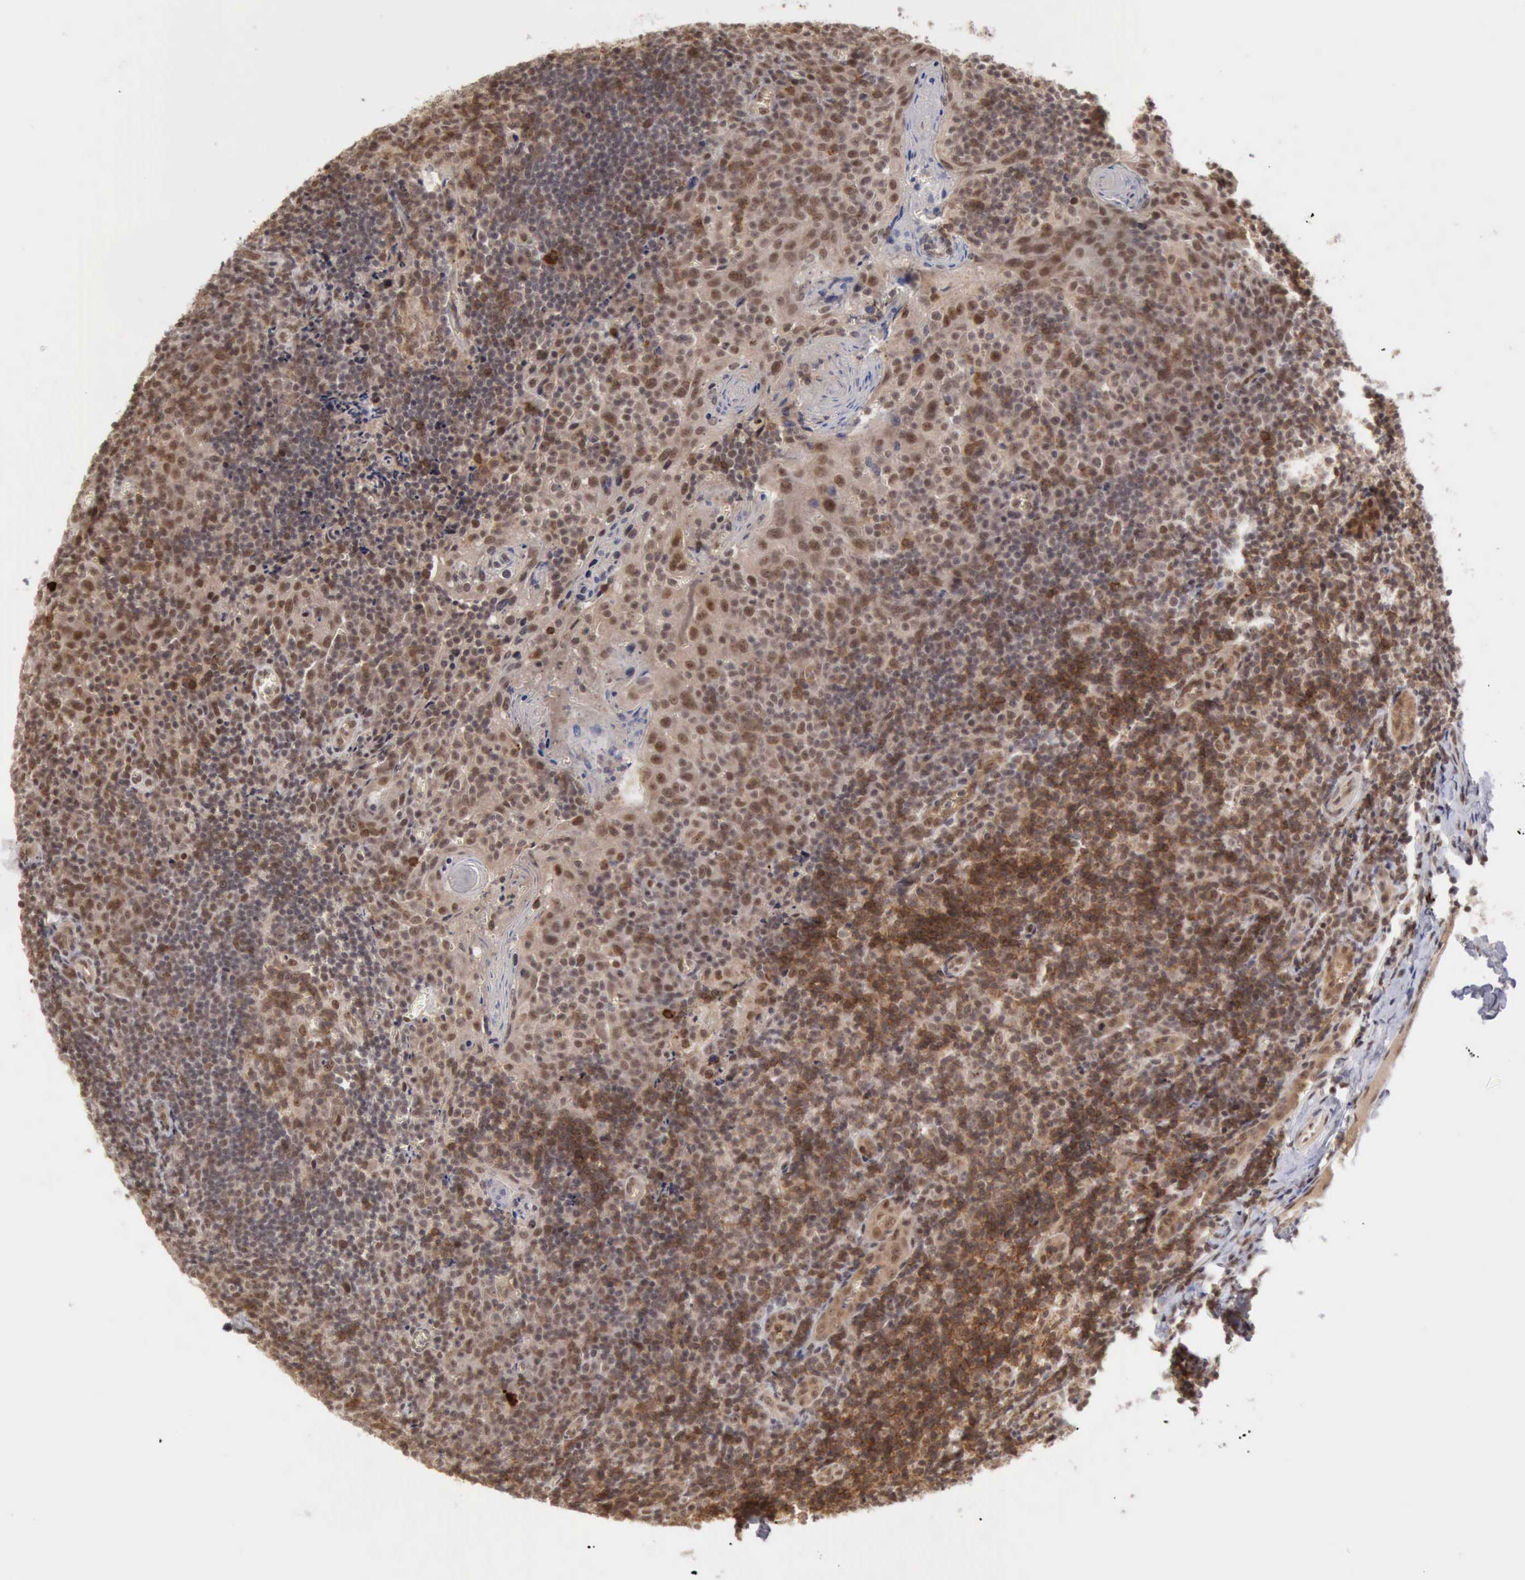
{"staining": {"intensity": "moderate", "quantity": "25%-75%", "location": "nuclear"}, "tissue": "tonsil", "cell_type": "Germinal center cells", "image_type": "normal", "snomed": [{"axis": "morphology", "description": "Normal tissue, NOS"}, {"axis": "topography", "description": "Tonsil"}], "caption": "Immunohistochemical staining of benign tonsil exhibits medium levels of moderate nuclear expression in about 25%-75% of germinal center cells. Immunohistochemistry stains the protein in brown and the nuclei are stained blue.", "gene": "CDKN2A", "patient": {"sex": "male", "age": 20}}